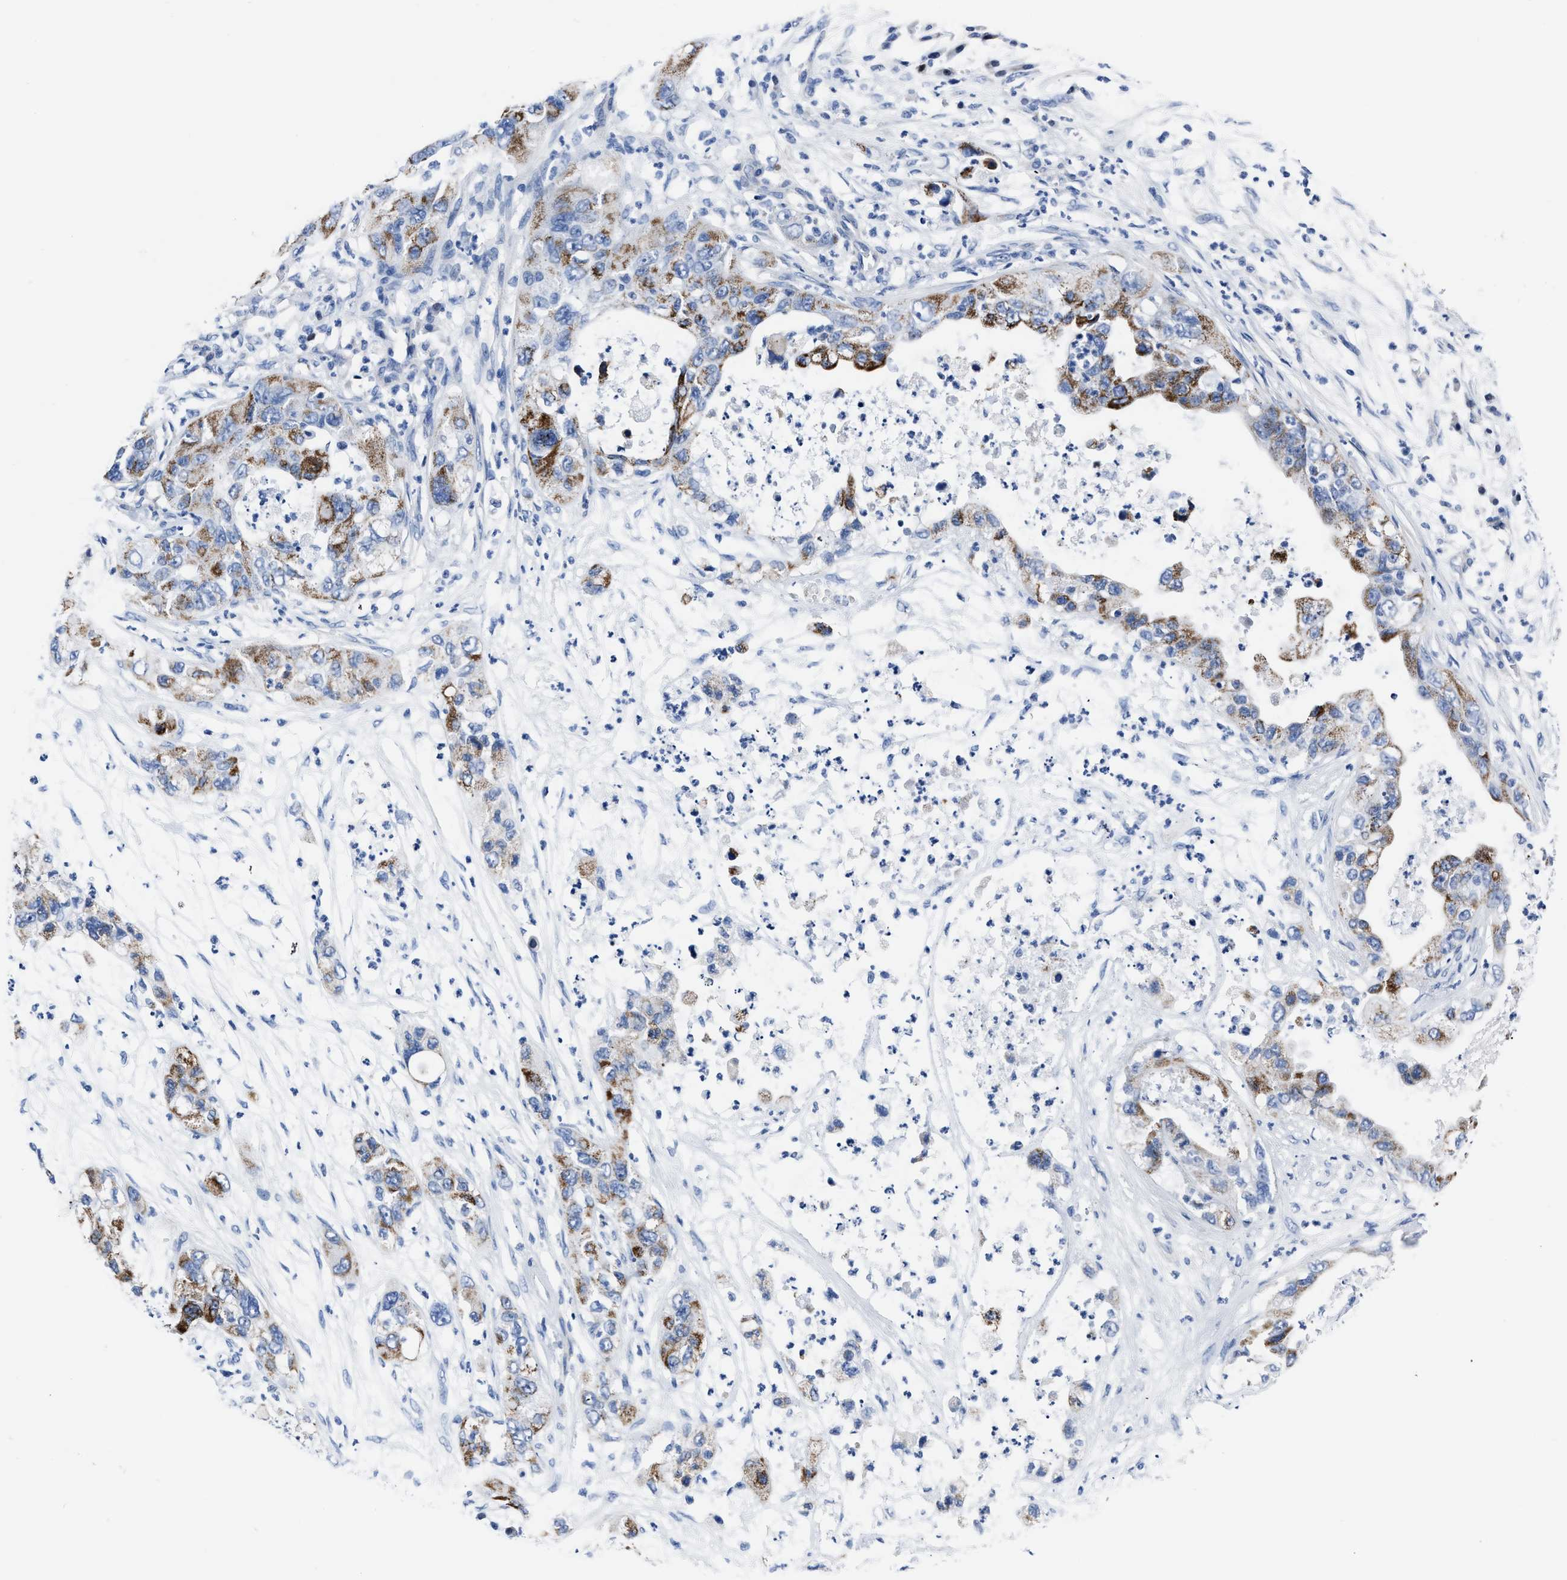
{"staining": {"intensity": "moderate", "quantity": ">75%", "location": "cytoplasmic/membranous"}, "tissue": "pancreatic cancer", "cell_type": "Tumor cells", "image_type": "cancer", "snomed": [{"axis": "morphology", "description": "Adenocarcinoma, NOS"}, {"axis": "topography", "description": "Pancreas"}], "caption": "A histopathology image showing moderate cytoplasmic/membranous positivity in approximately >75% of tumor cells in pancreatic adenocarcinoma, as visualized by brown immunohistochemical staining.", "gene": "KCNMB3", "patient": {"sex": "female", "age": 78}}